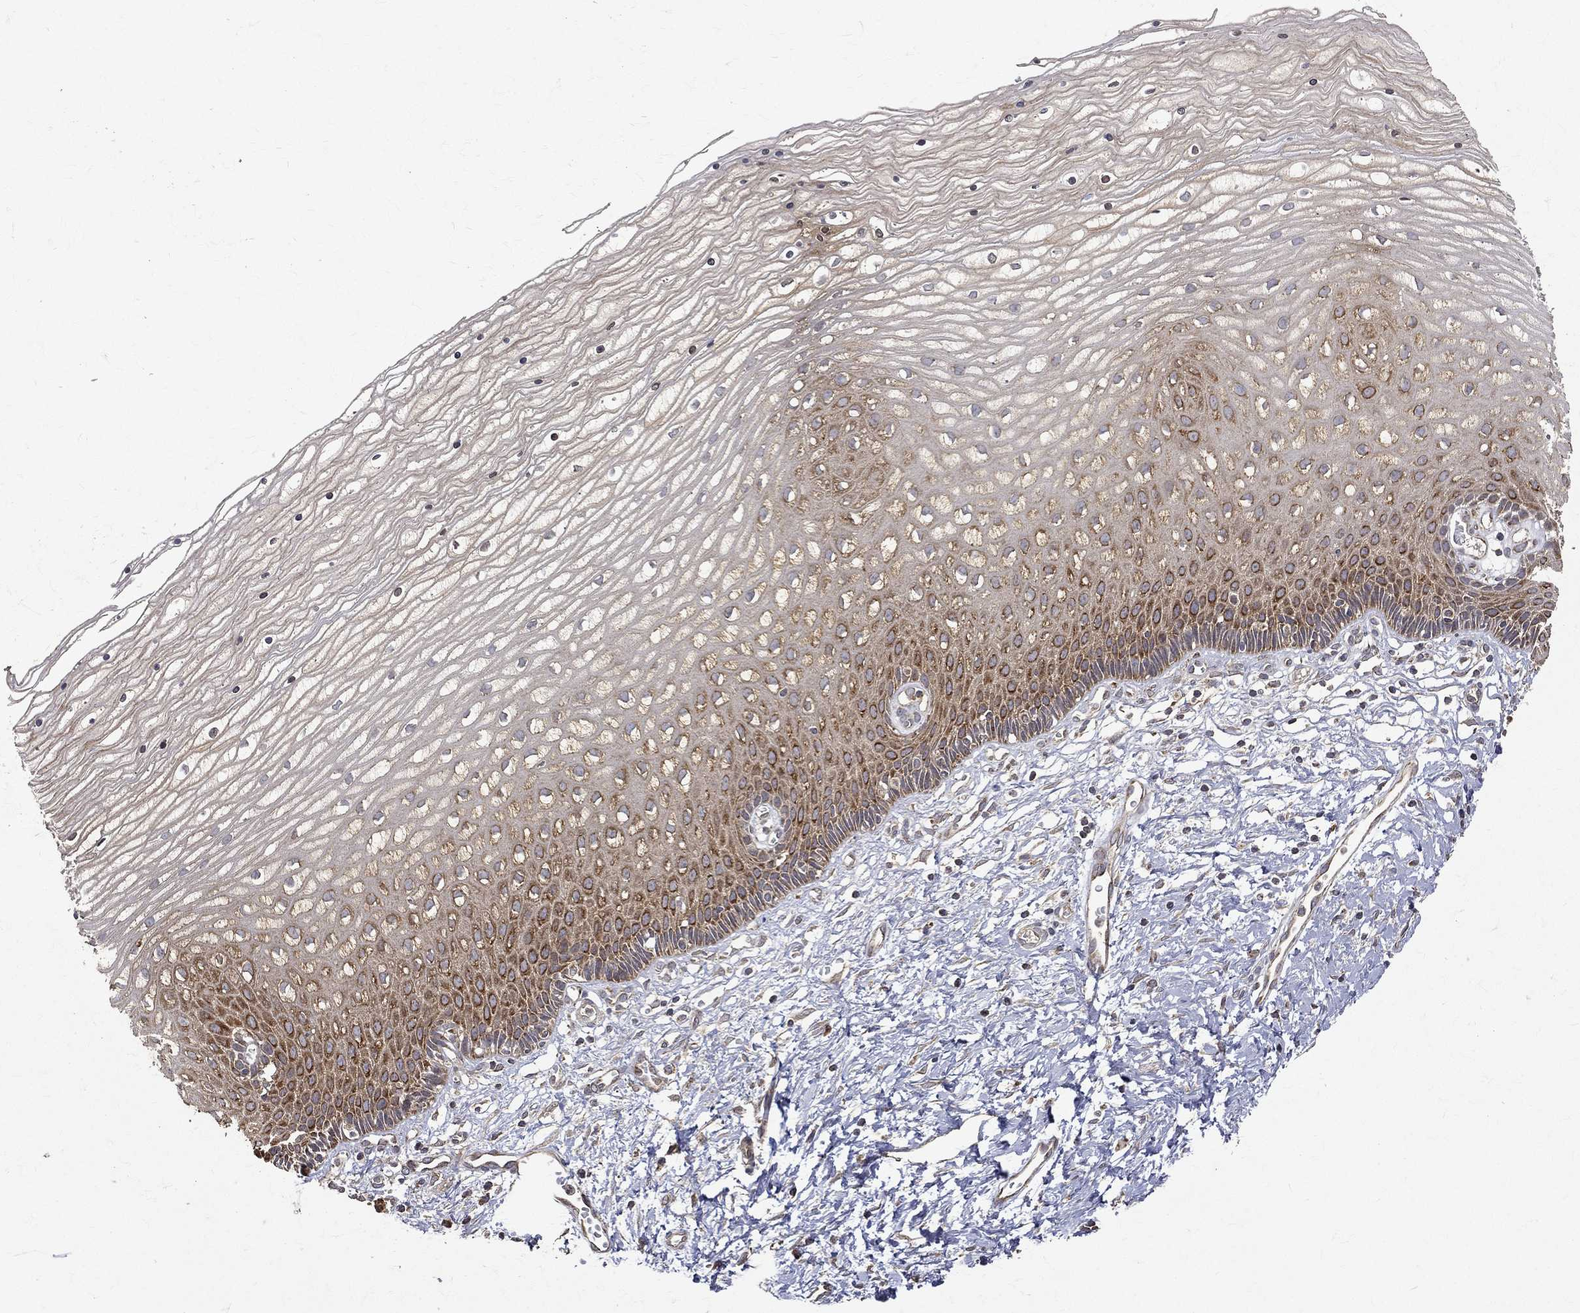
{"staining": {"intensity": "weak", "quantity": ">75%", "location": "cytoplasmic/membranous"}, "tissue": "cervix", "cell_type": "Glandular cells", "image_type": "normal", "snomed": [{"axis": "morphology", "description": "Normal tissue, NOS"}, {"axis": "topography", "description": "Cervix"}], "caption": "Unremarkable cervix displays weak cytoplasmic/membranous positivity in approximately >75% of glandular cells.", "gene": "RPGR", "patient": {"sex": "female", "age": 35}}